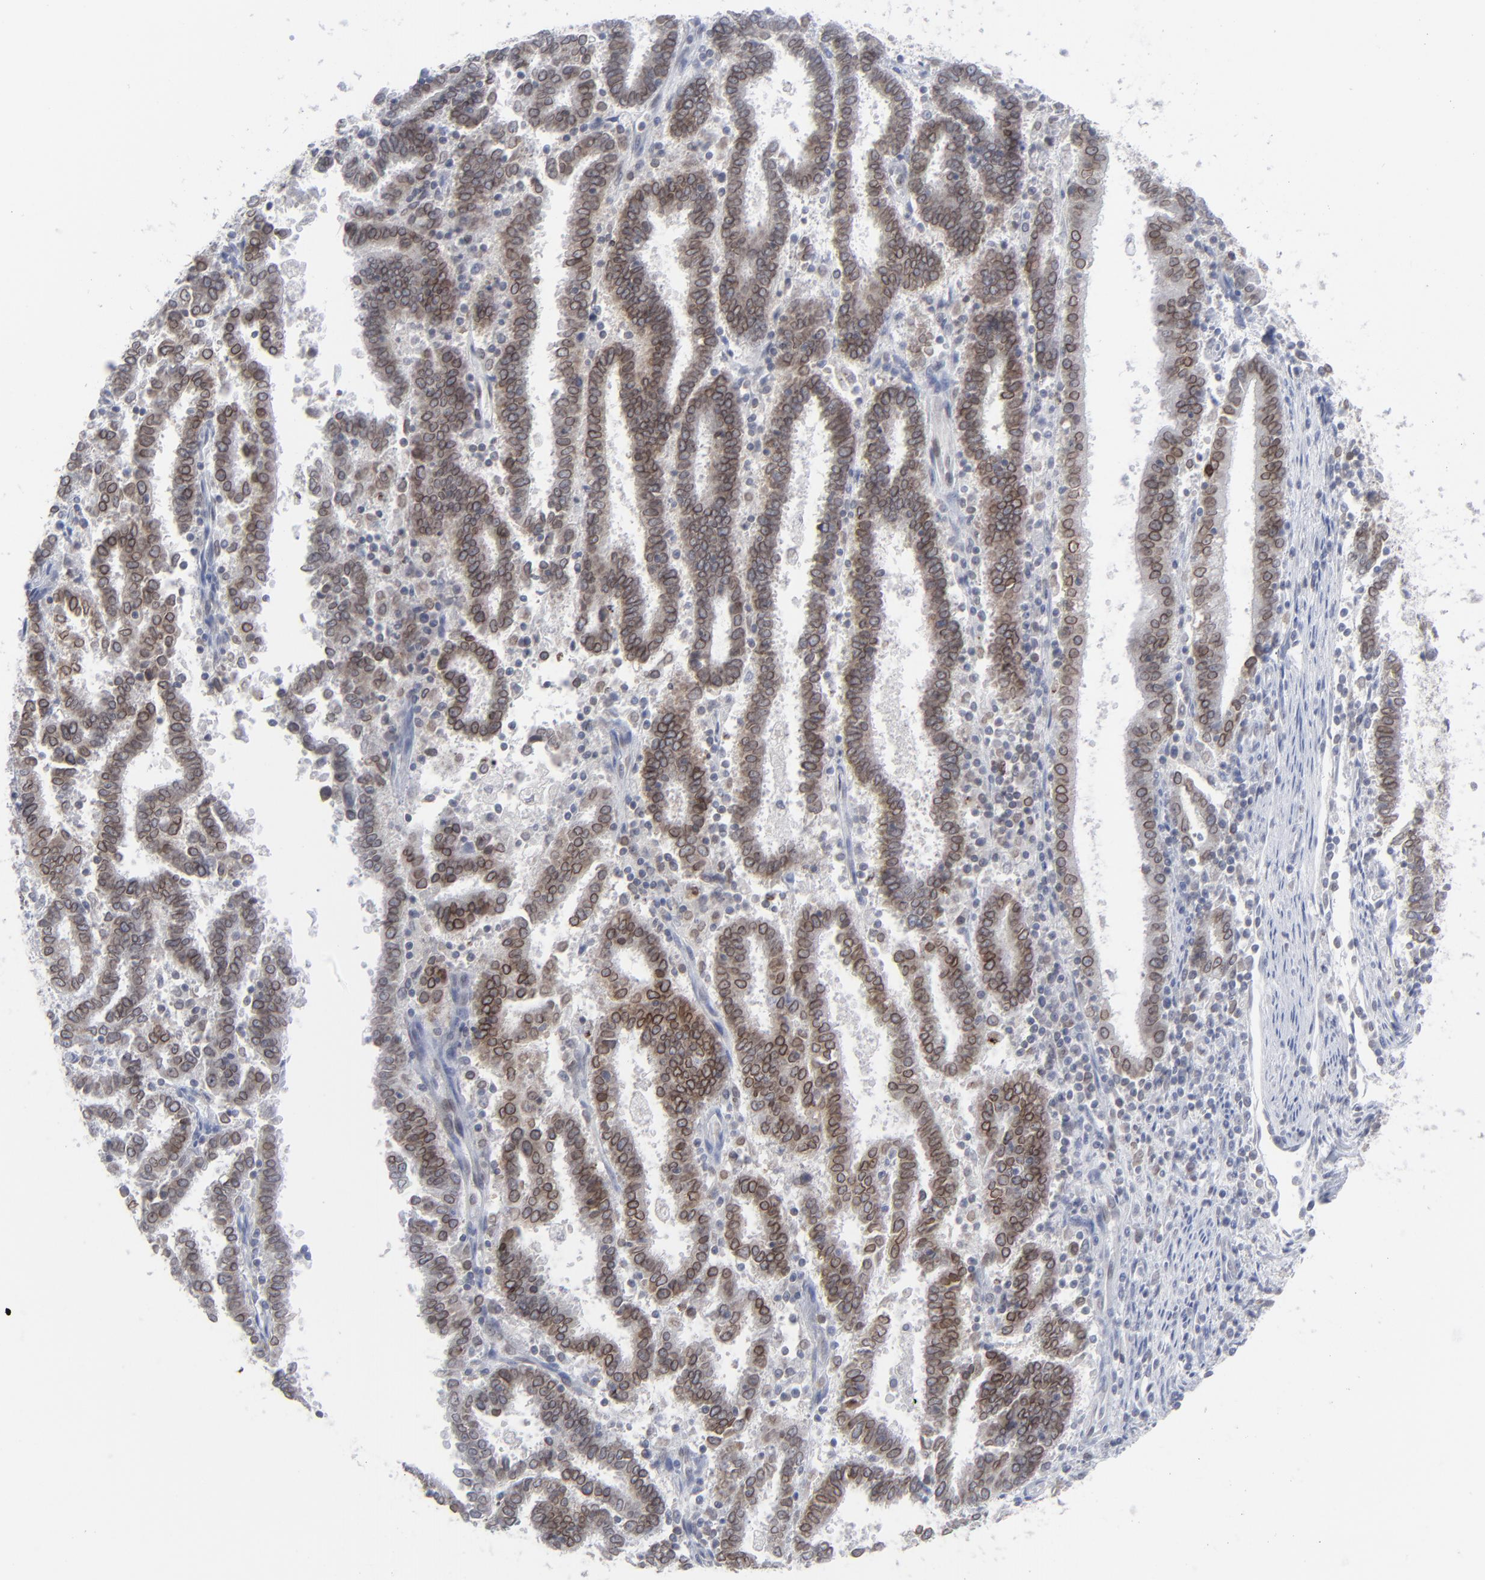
{"staining": {"intensity": "strong", "quantity": ">75%", "location": "cytoplasmic/membranous"}, "tissue": "endometrial cancer", "cell_type": "Tumor cells", "image_type": "cancer", "snomed": [{"axis": "morphology", "description": "Adenocarcinoma, NOS"}, {"axis": "topography", "description": "Uterus"}], "caption": "Strong cytoplasmic/membranous protein staining is present in approximately >75% of tumor cells in endometrial adenocarcinoma.", "gene": "NUP88", "patient": {"sex": "female", "age": 83}}